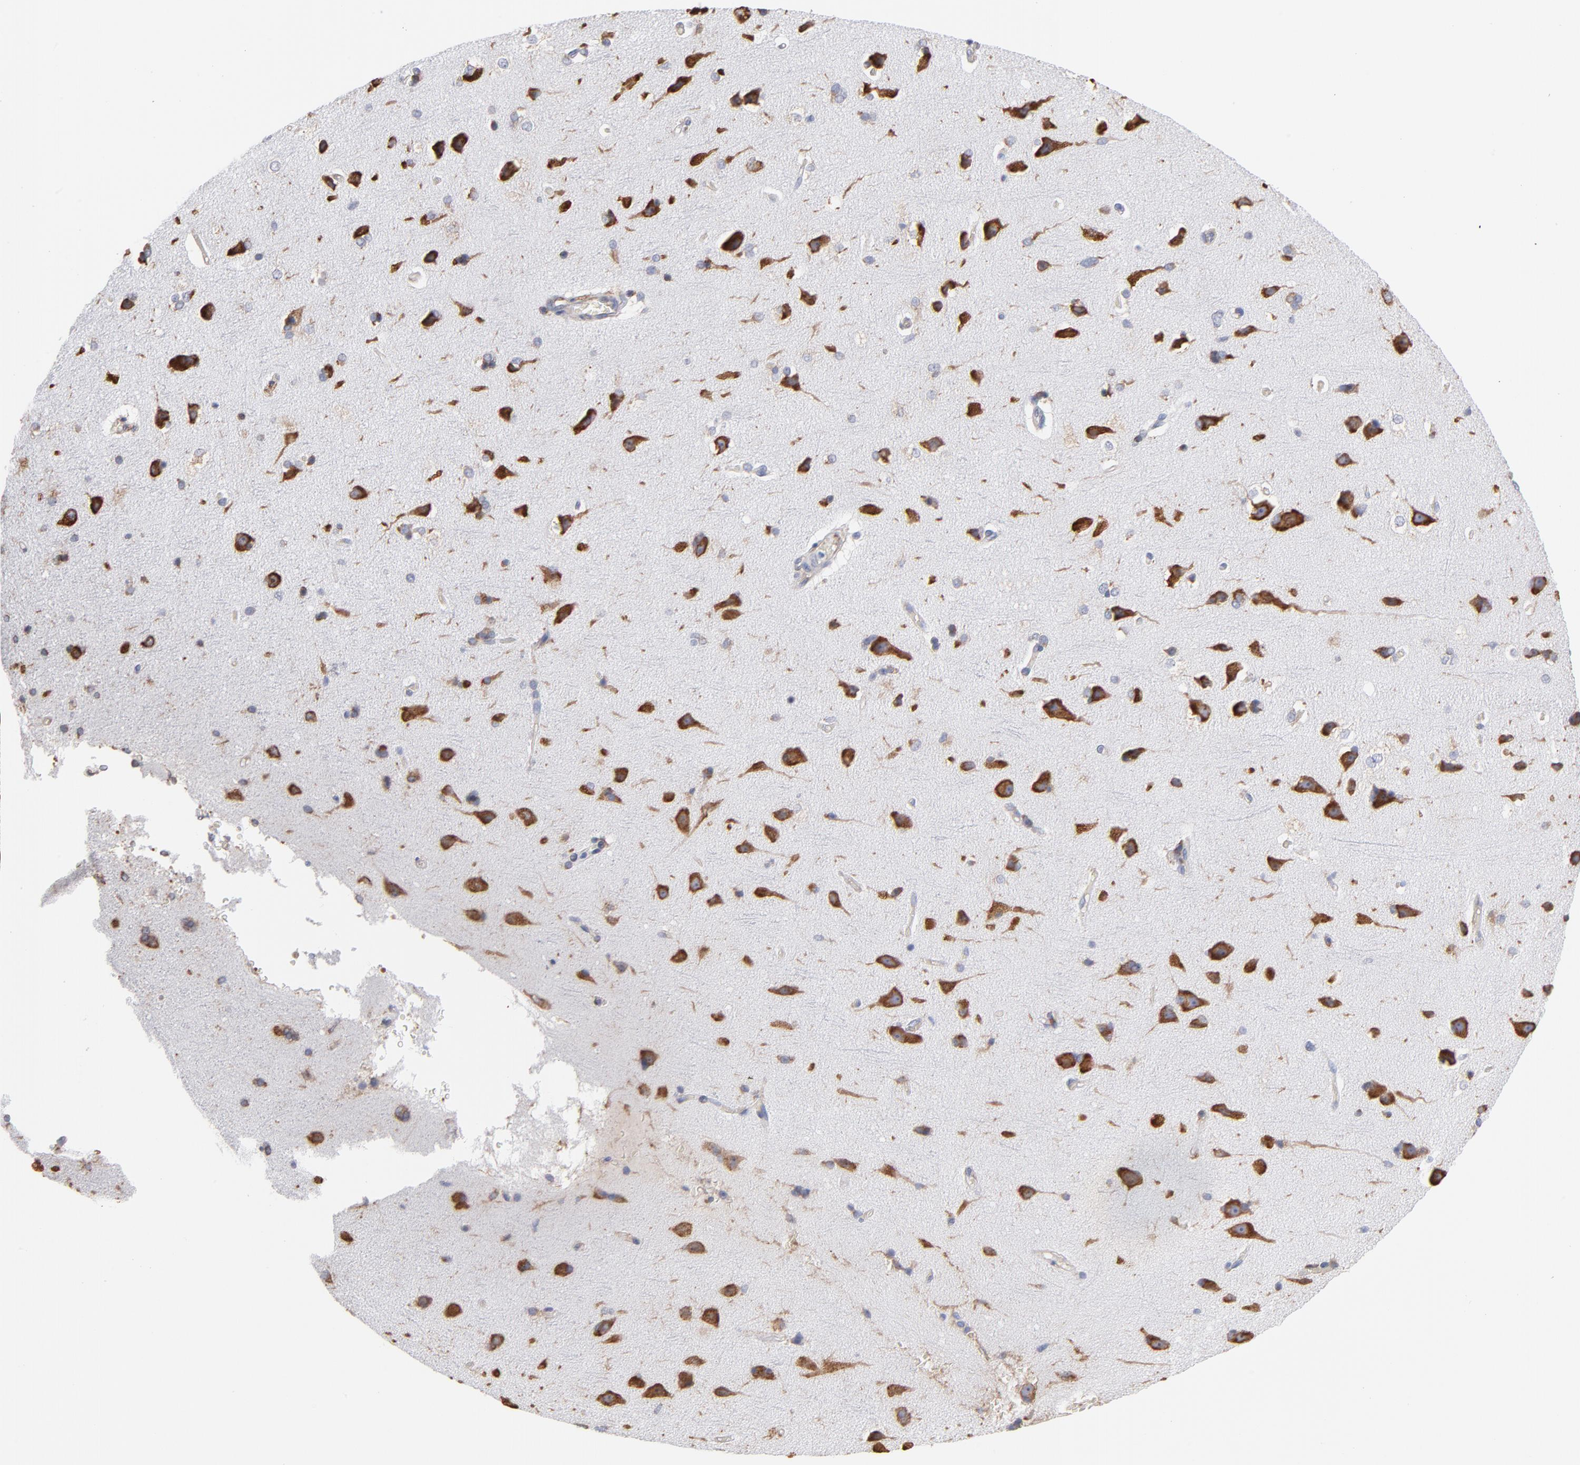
{"staining": {"intensity": "negative", "quantity": "none", "location": "none"}, "tissue": "cerebral cortex", "cell_type": "Endothelial cells", "image_type": "normal", "snomed": [{"axis": "morphology", "description": "Normal tissue, NOS"}, {"axis": "topography", "description": "Cerebral cortex"}], "caption": "The IHC micrograph has no significant staining in endothelial cells of cerebral cortex. Nuclei are stained in blue.", "gene": "RPL9", "patient": {"sex": "male", "age": 62}}